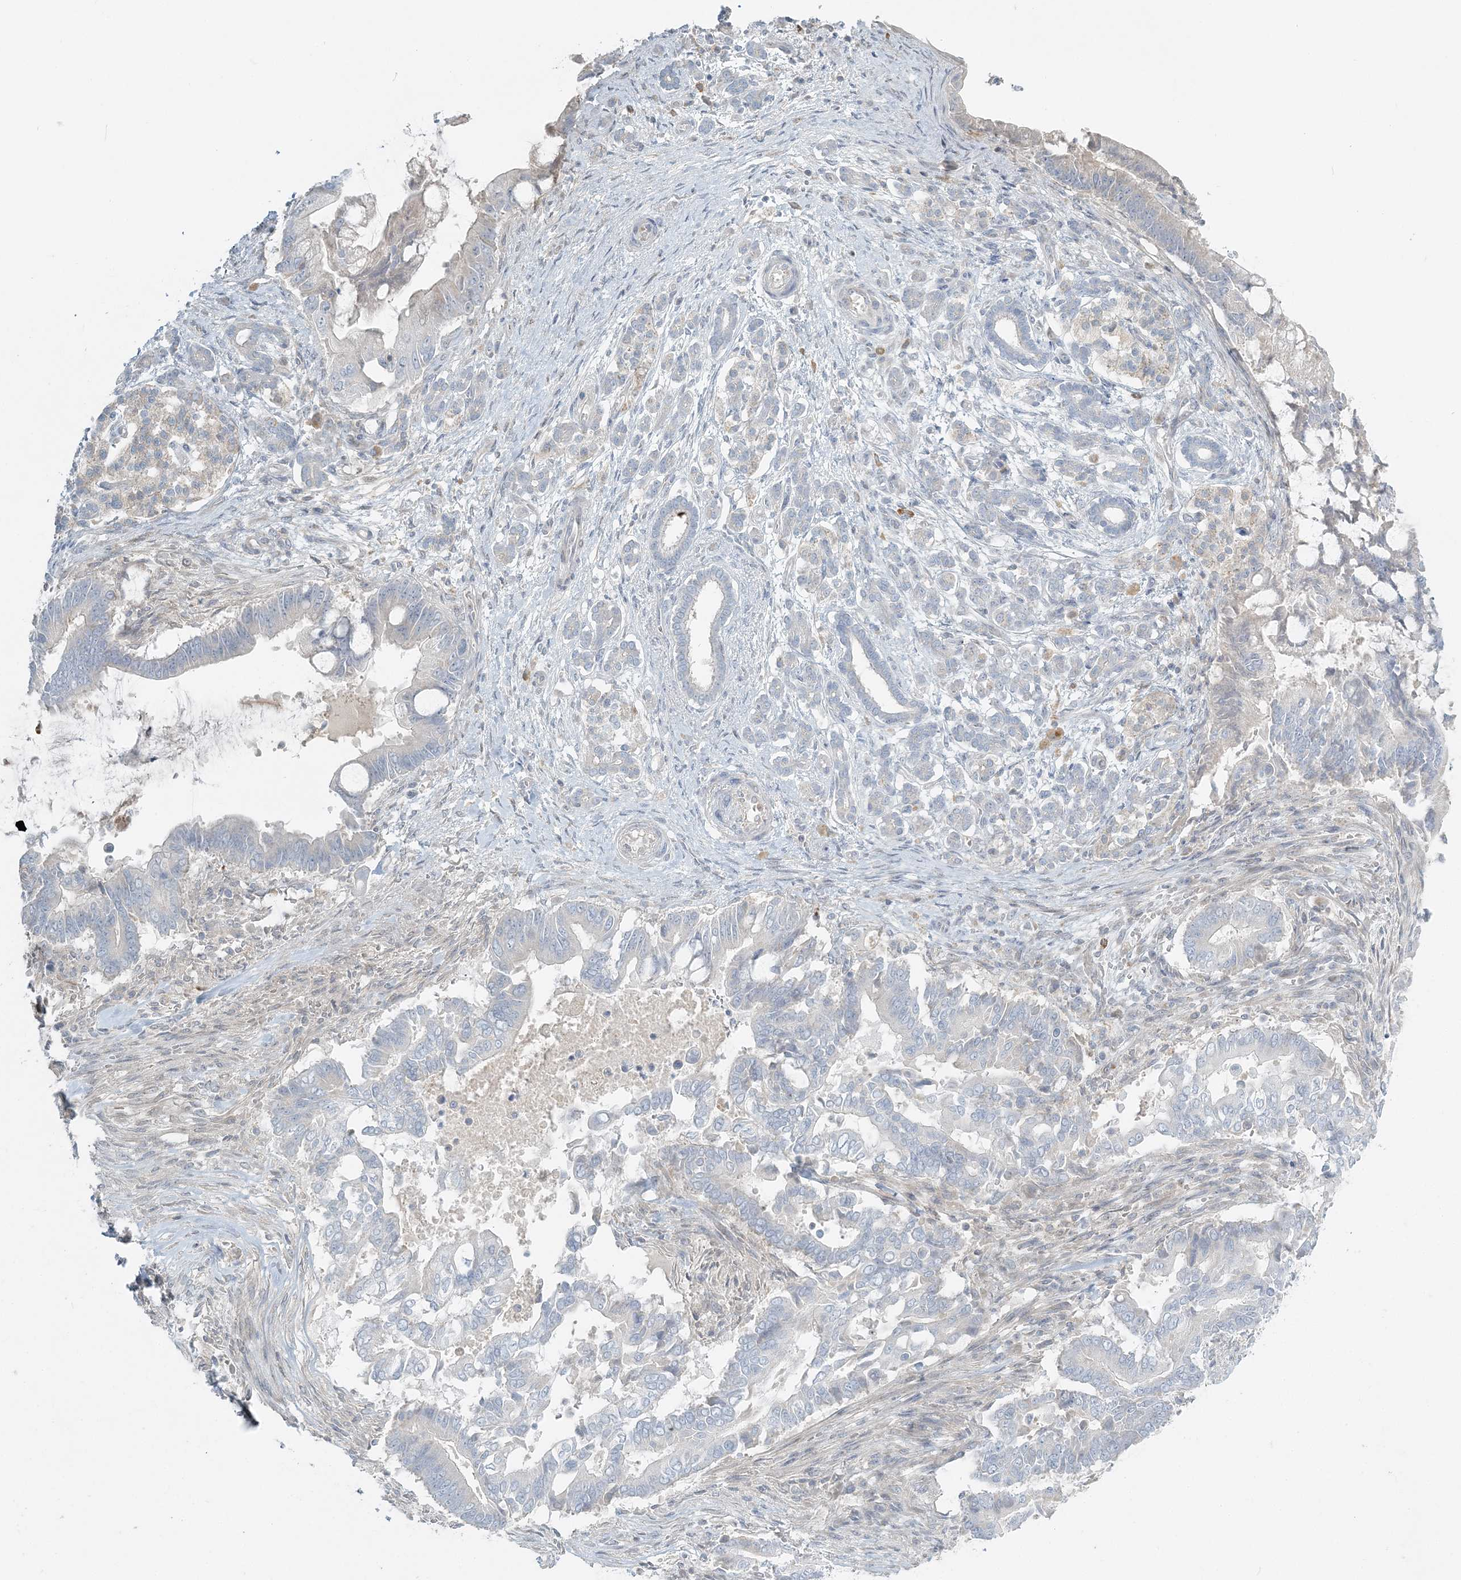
{"staining": {"intensity": "negative", "quantity": "none", "location": "none"}, "tissue": "pancreatic cancer", "cell_type": "Tumor cells", "image_type": "cancer", "snomed": [{"axis": "morphology", "description": "Adenocarcinoma, NOS"}, {"axis": "topography", "description": "Pancreas"}], "caption": "The histopathology image demonstrates no significant positivity in tumor cells of pancreatic cancer. (Brightfield microscopy of DAB immunohistochemistry (IHC) at high magnification).", "gene": "NAA11", "patient": {"sex": "male", "age": 68}}